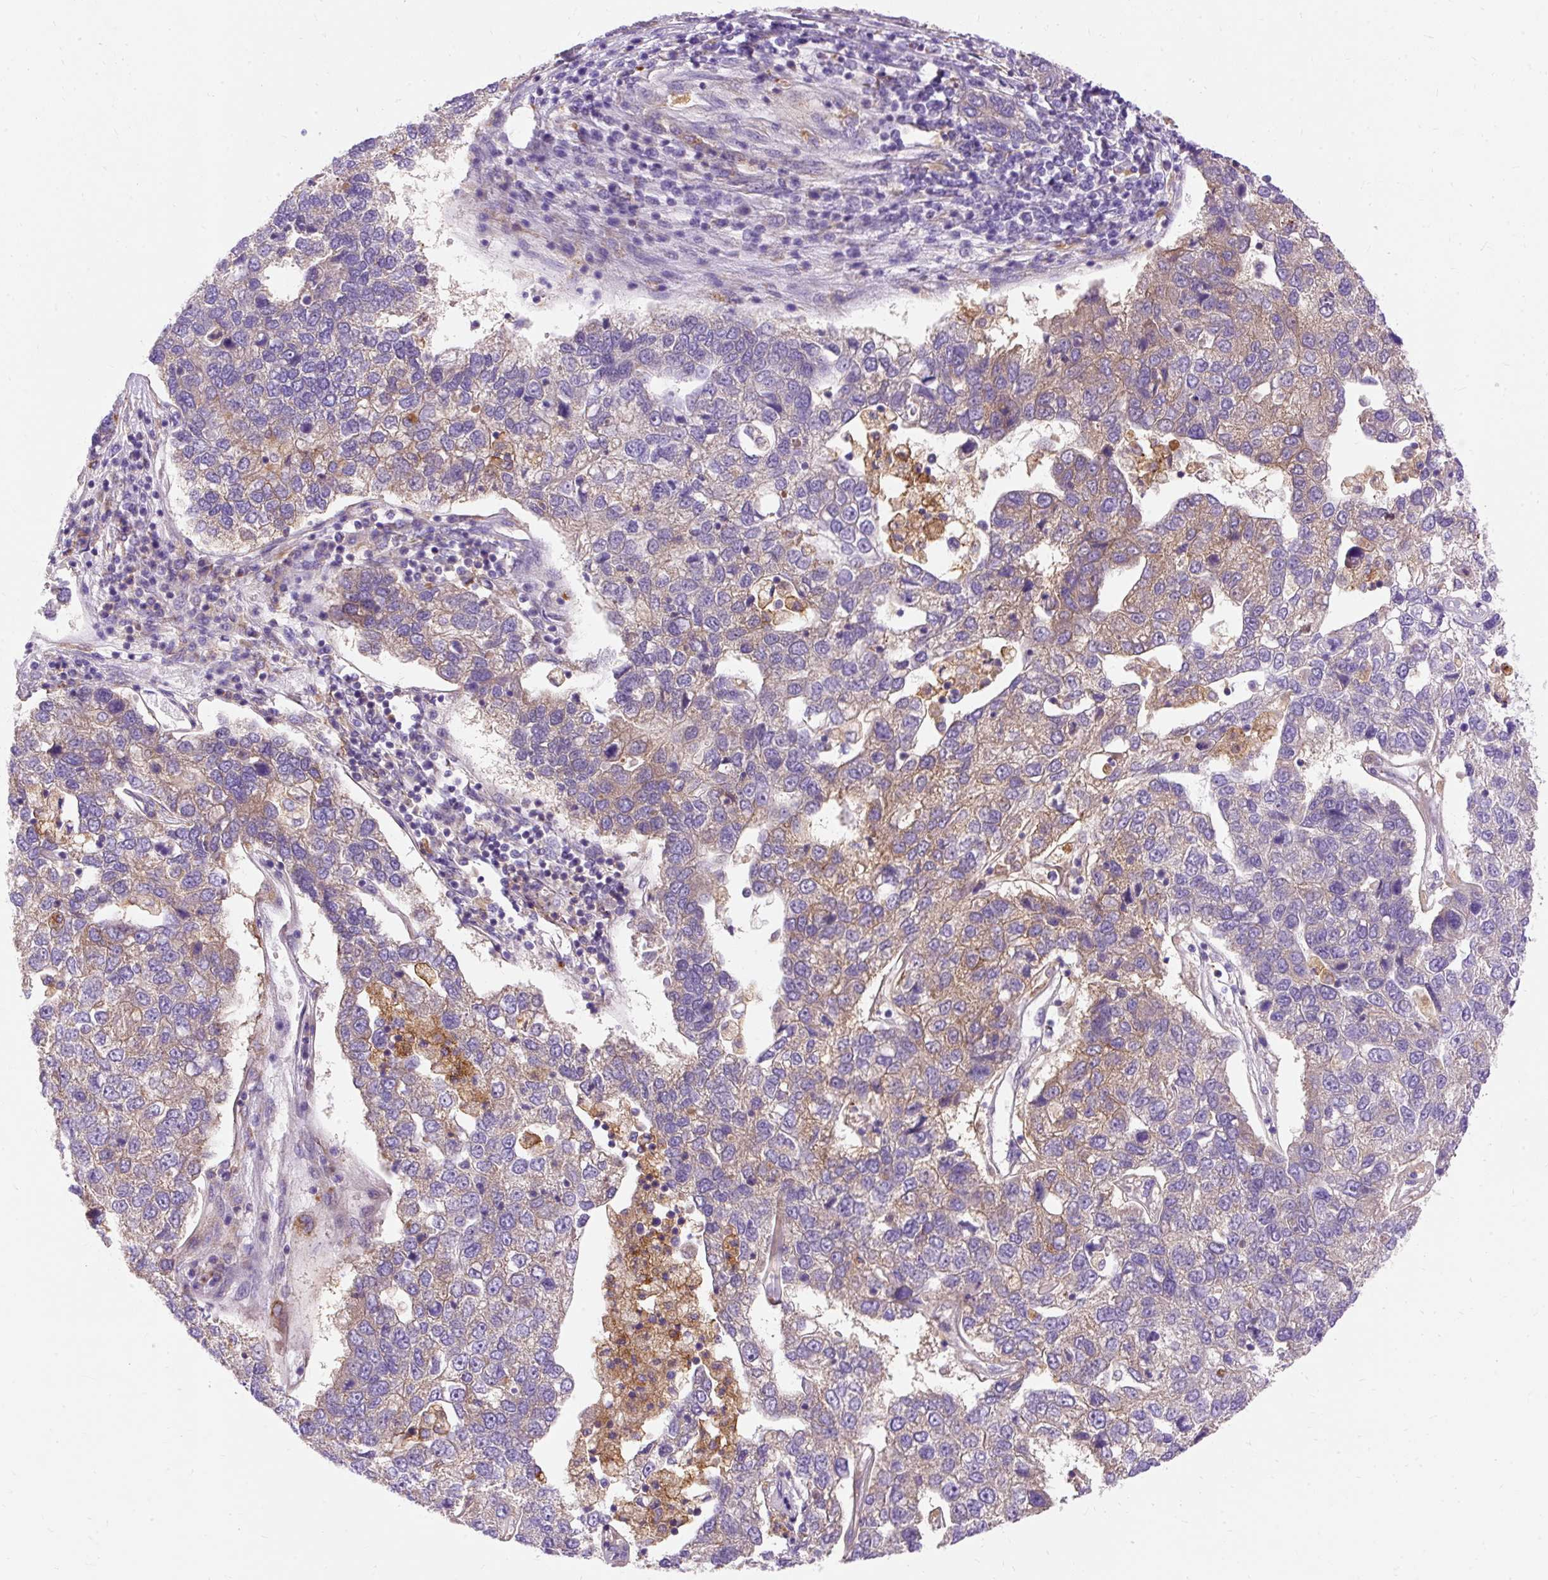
{"staining": {"intensity": "weak", "quantity": "25%-75%", "location": "cytoplasmic/membranous"}, "tissue": "pancreatic cancer", "cell_type": "Tumor cells", "image_type": "cancer", "snomed": [{"axis": "morphology", "description": "Adenocarcinoma, NOS"}, {"axis": "topography", "description": "Pancreas"}], "caption": "Immunohistochemical staining of human pancreatic adenocarcinoma displays weak cytoplasmic/membranous protein staining in approximately 25%-75% of tumor cells. Using DAB (3,3'-diaminobenzidine) (brown) and hematoxylin (blue) stains, captured at high magnification using brightfield microscopy.", "gene": "OR4K15", "patient": {"sex": "female", "age": 61}}